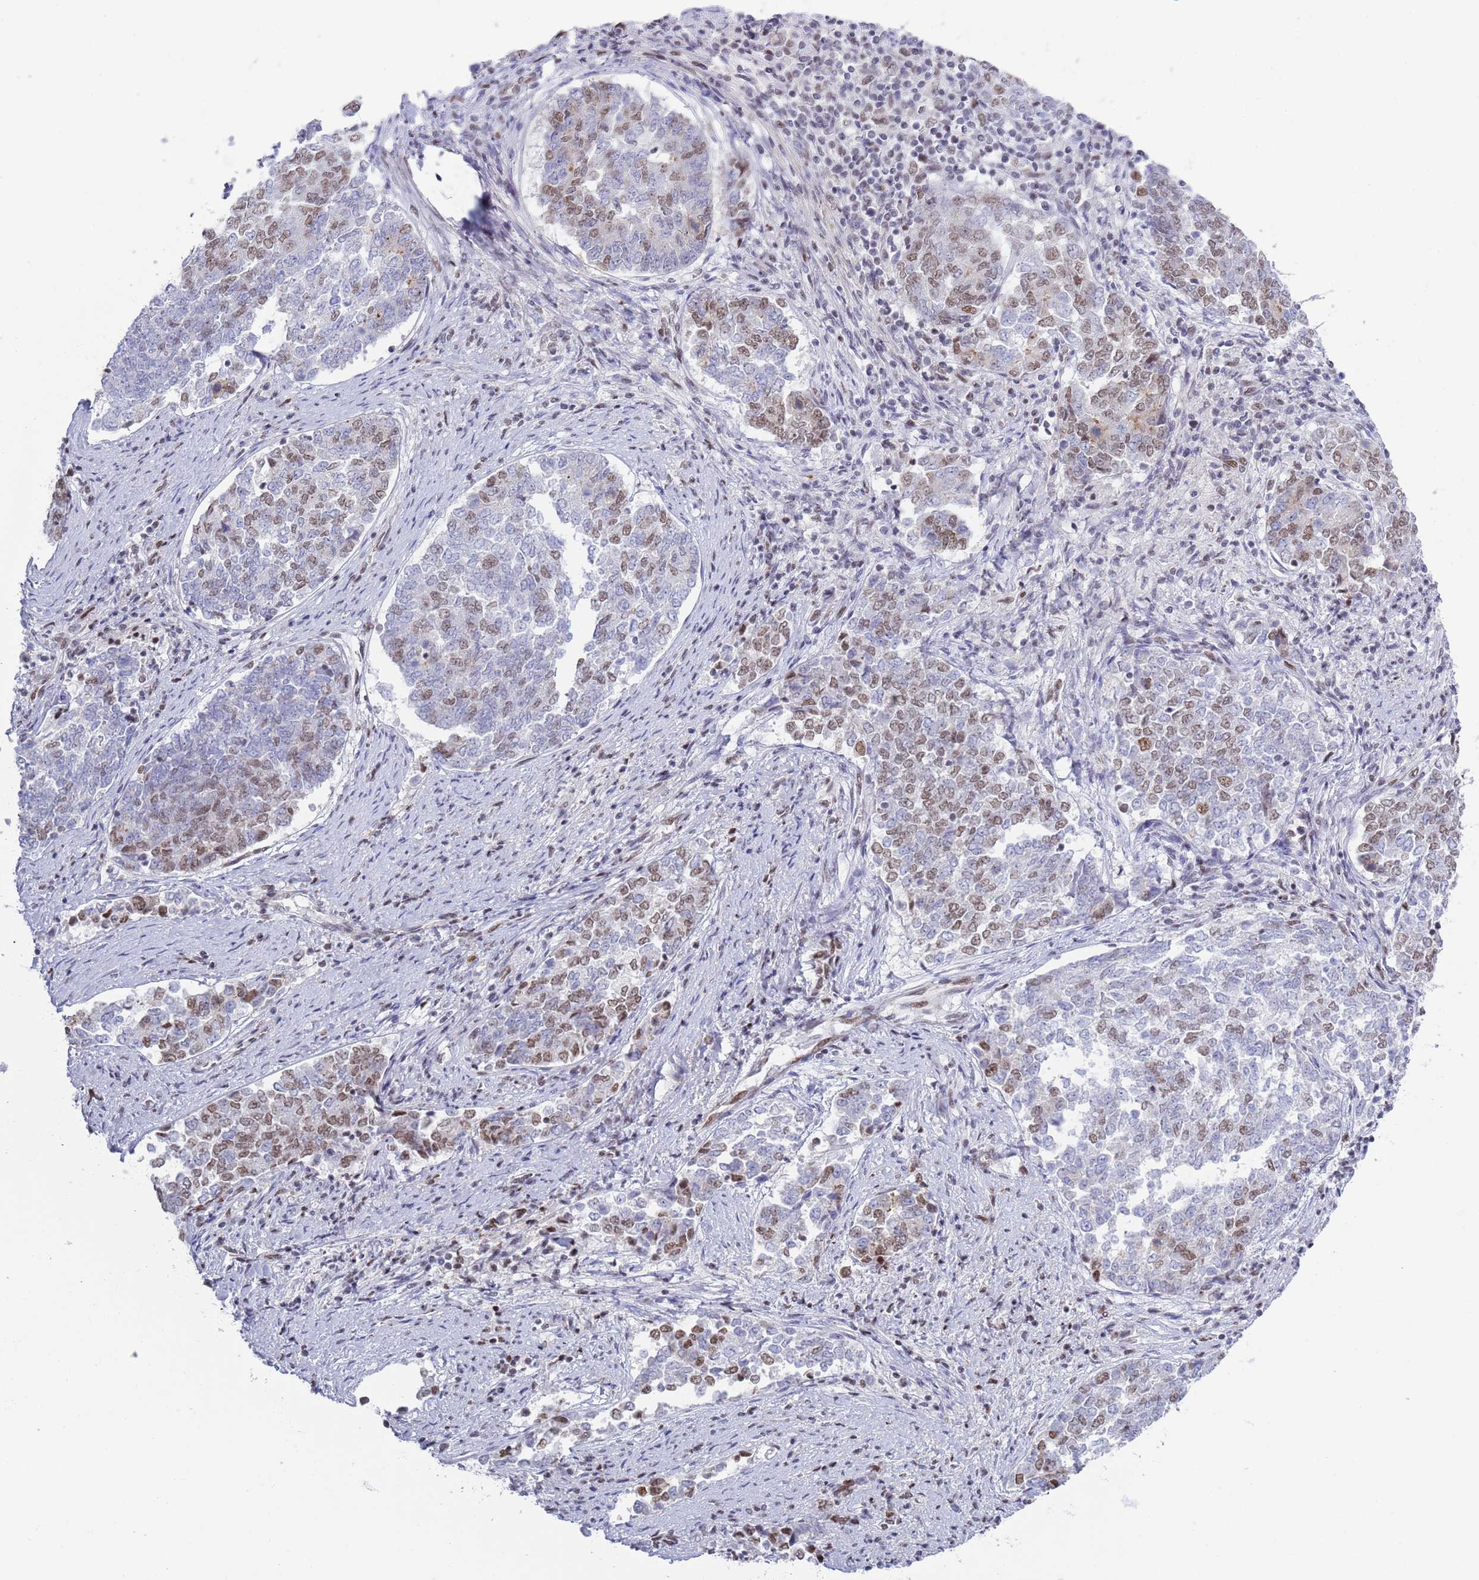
{"staining": {"intensity": "moderate", "quantity": "25%-75%", "location": "nuclear"}, "tissue": "endometrial cancer", "cell_type": "Tumor cells", "image_type": "cancer", "snomed": [{"axis": "morphology", "description": "Adenocarcinoma, NOS"}, {"axis": "topography", "description": "Endometrium"}], "caption": "A brown stain labels moderate nuclear positivity of a protein in endometrial adenocarcinoma tumor cells. The protein of interest is shown in brown color, while the nuclei are stained blue.", "gene": "ZNF382", "patient": {"sex": "female", "age": 80}}